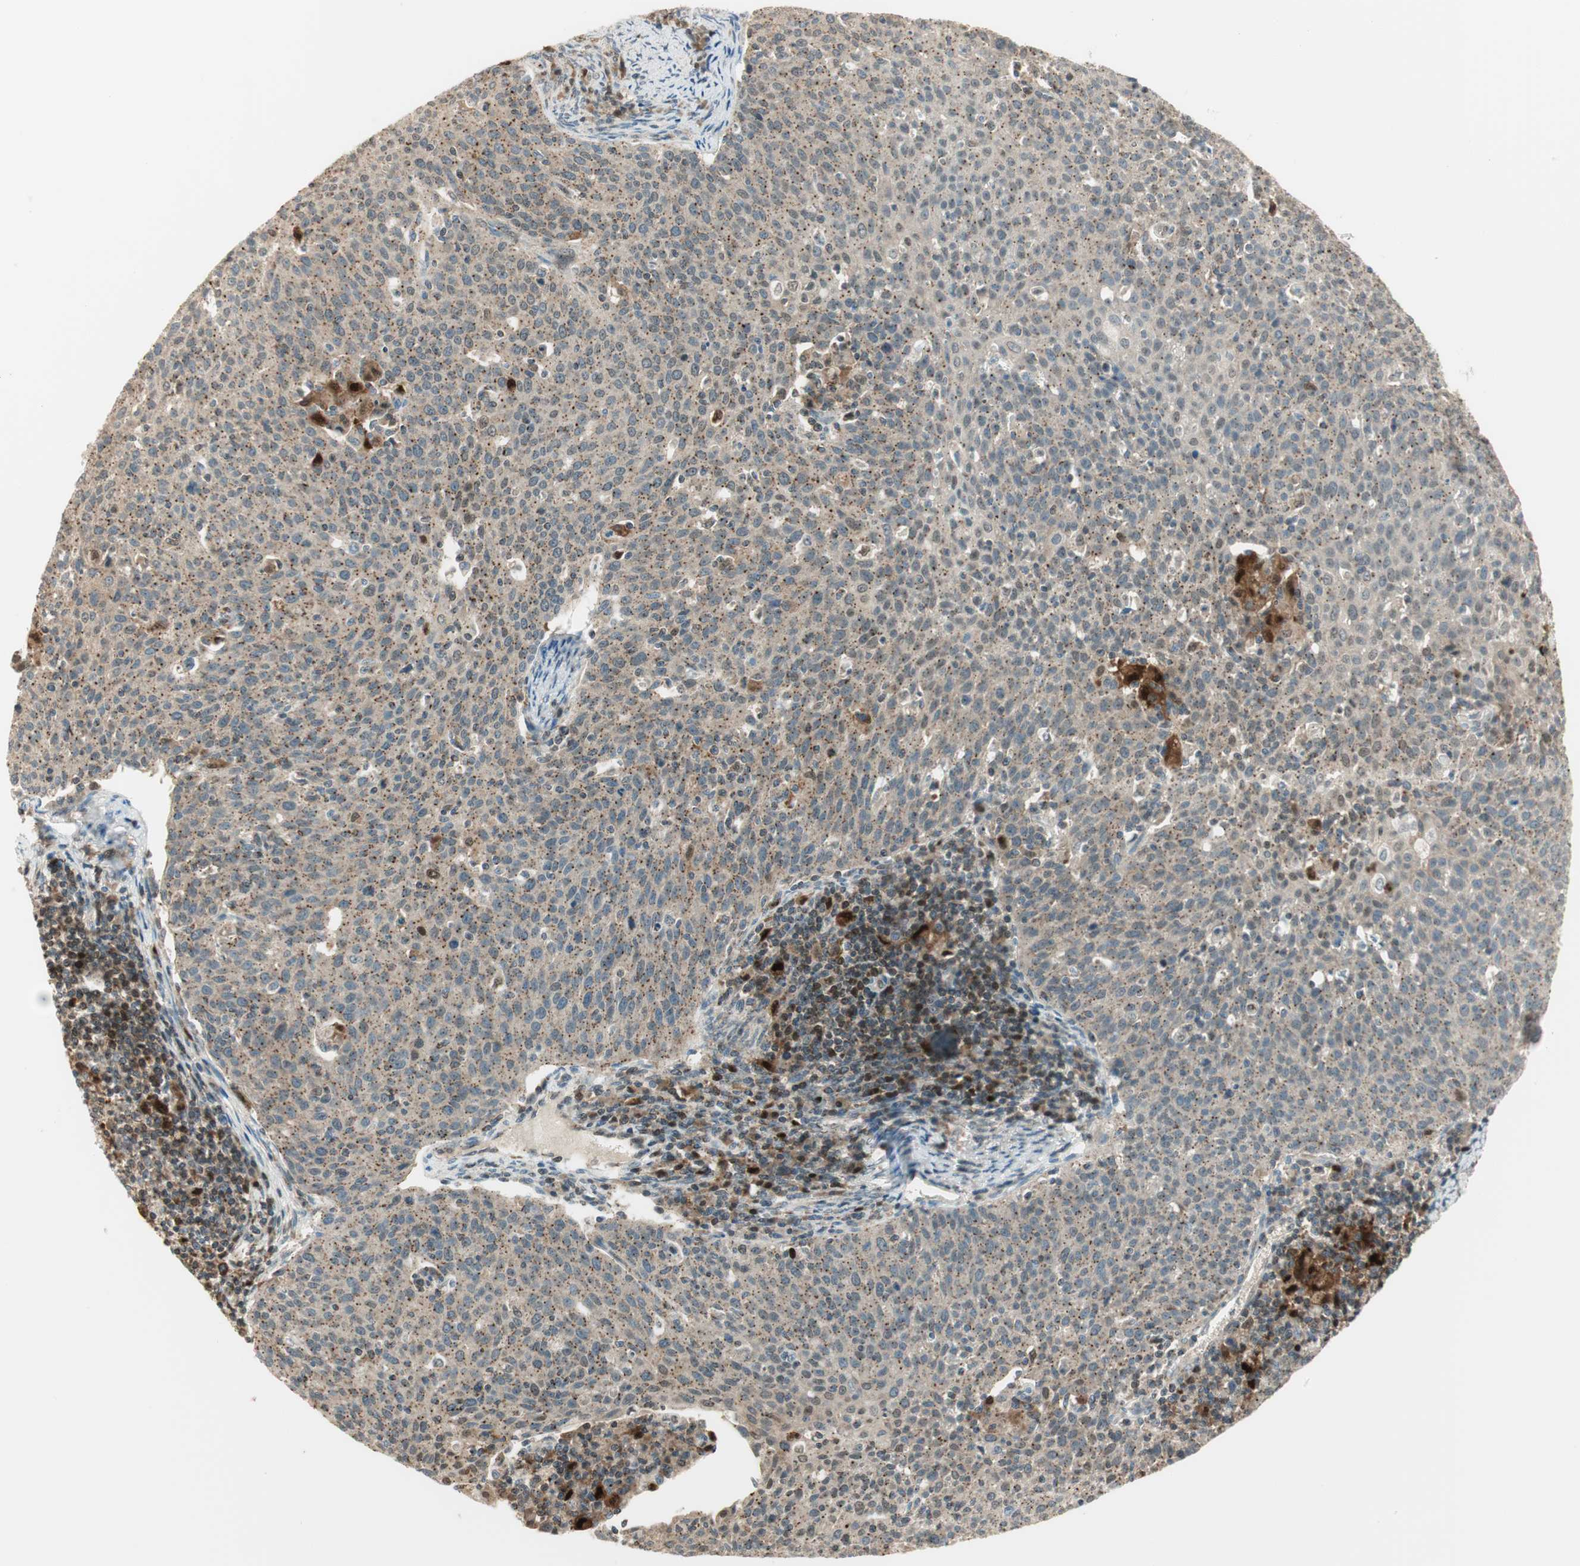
{"staining": {"intensity": "moderate", "quantity": "<25%", "location": "cytoplasmic/membranous,nuclear"}, "tissue": "cervical cancer", "cell_type": "Tumor cells", "image_type": "cancer", "snomed": [{"axis": "morphology", "description": "Squamous cell carcinoma, NOS"}, {"axis": "topography", "description": "Cervix"}], "caption": "Protein expression analysis of human cervical cancer (squamous cell carcinoma) reveals moderate cytoplasmic/membranous and nuclear expression in approximately <25% of tumor cells. Nuclei are stained in blue.", "gene": "LTA4H", "patient": {"sex": "female", "age": 38}}